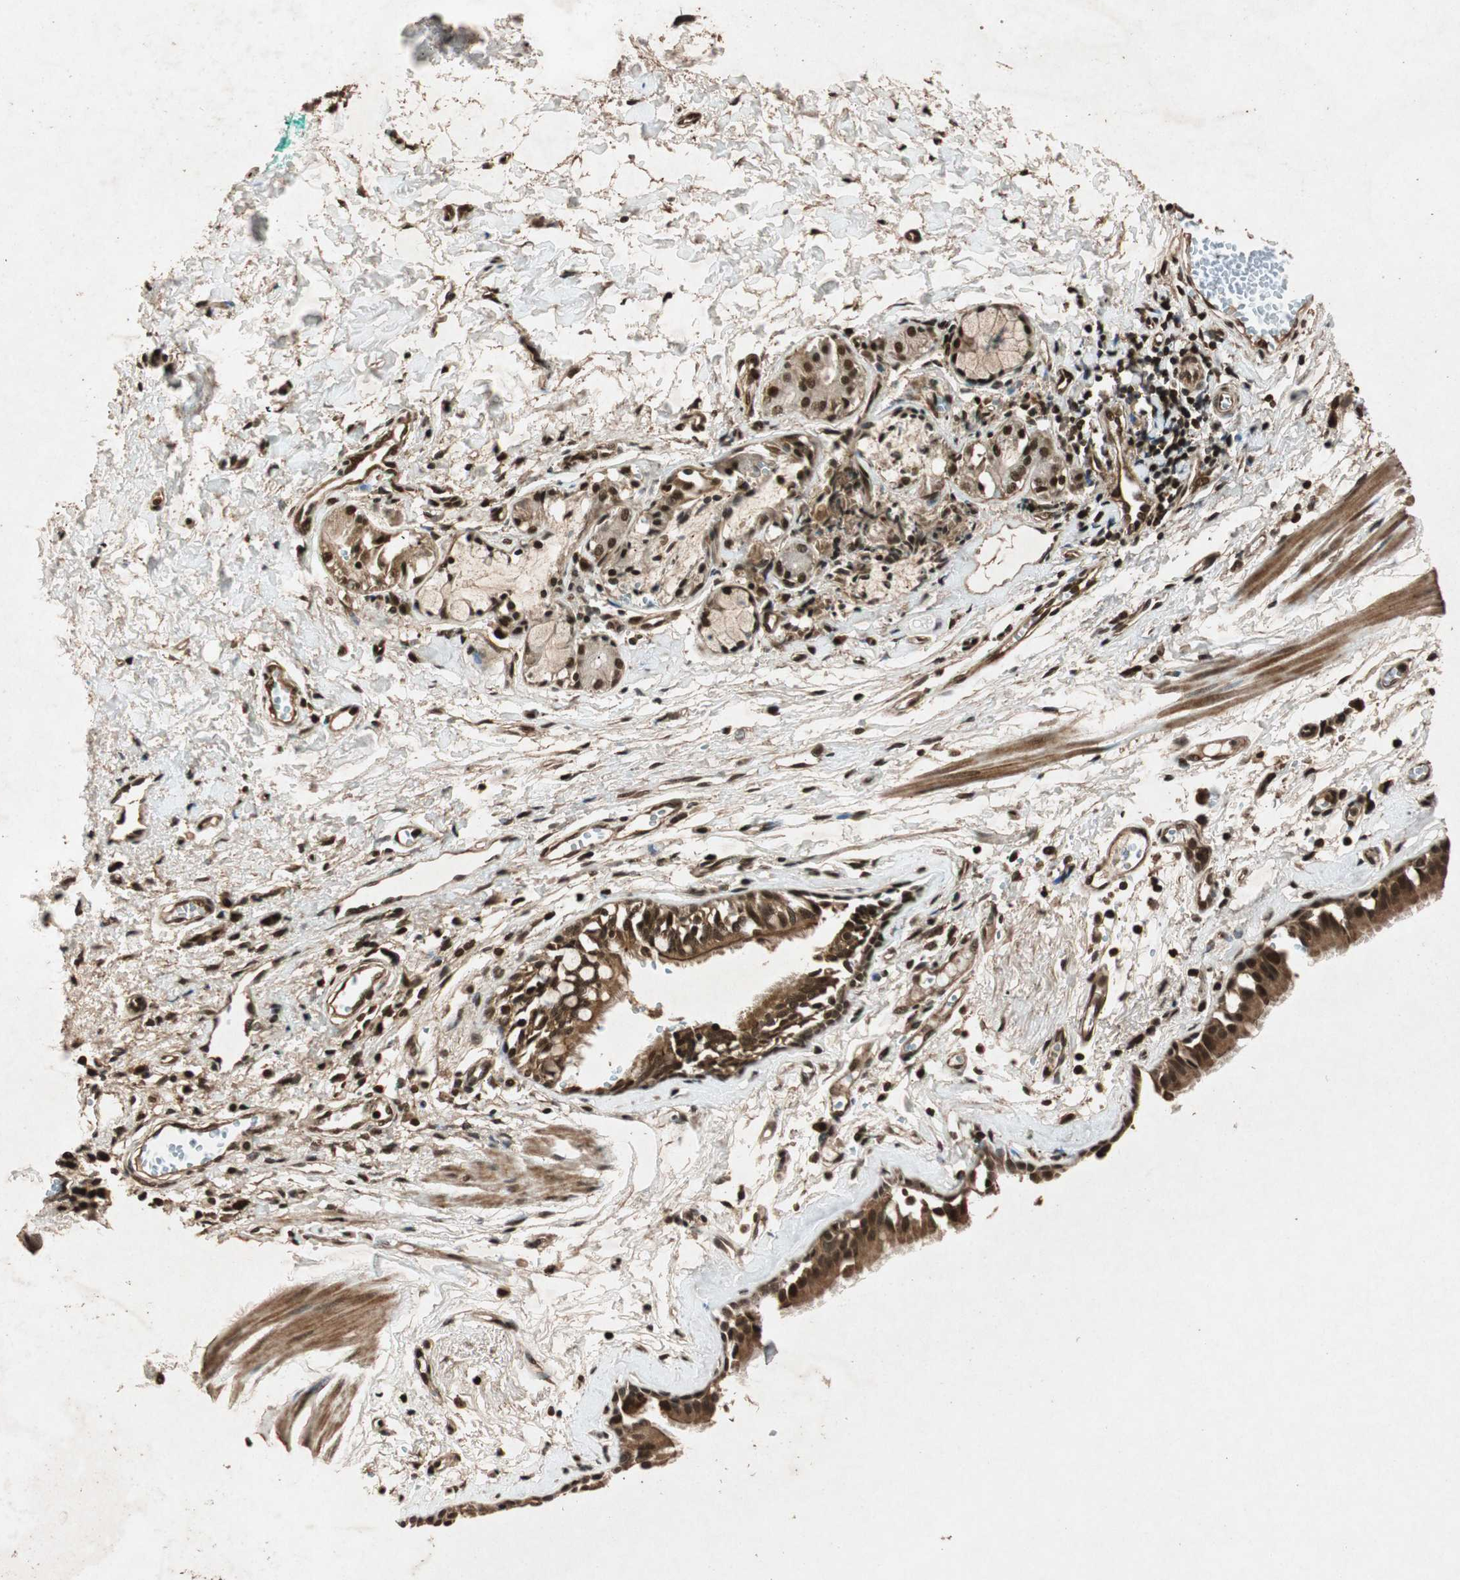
{"staining": {"intensity": "strong", "quantity": ">75%", "location": "cytoplasmic/membranous,nuclear"}, "tissue": "bronchus", "cell_type": "Respiratory epithelial cells", "image_type": "normal", "snomed": [{"axis": "morphology", "description": "Normal tissue, NOS"}, {"axis": "topography", "description": "Bronchus"}, {"axis": "topography", "description": "Lung"}], "caption": "Bronchus stained with IHC shows strong cytoplasmic/membranous,nuclear expression in approximately >75% of respiratory epithelial cells.", "gene": "ALKBH5", "patient": {"sex": "female", "age": 56}}